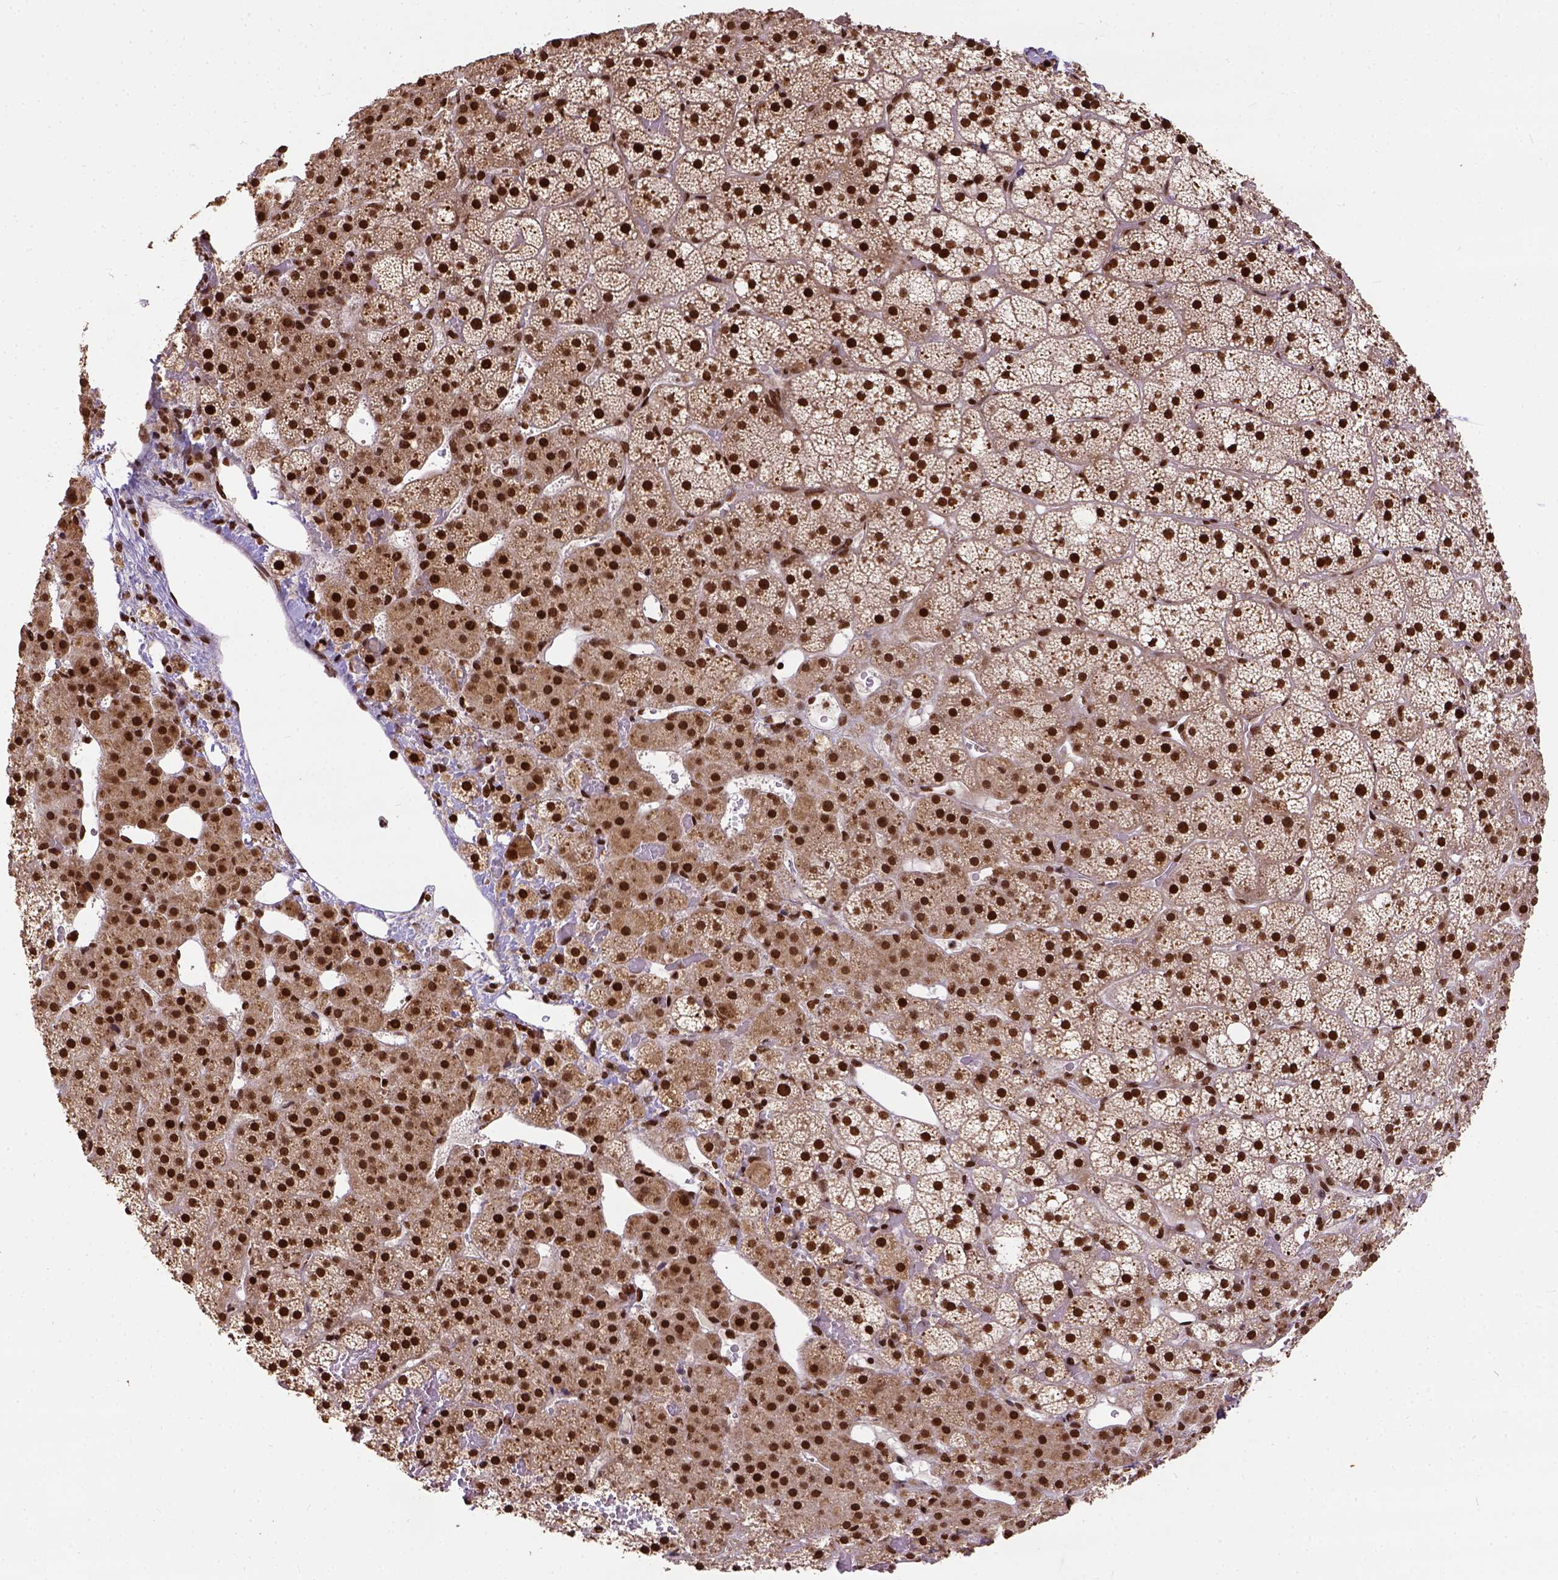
{"staining": {"intensity": "strong", "quantity": ">75%", "location": "nuclear"}, "tissue": "adrenal gland", "cell_type": "Glandular cells", "image_type": "normal", "snomed": [{"axis": "morphology", "description": "Normal tissue, NOS"}, {"axis": "topography", "description": "Adrenal gland"}], "caption": "Benign adrenal gland demonstrates strong nuclear expression in about >75% of glandular cells, visualized by immunohistochemistry. (DAB (3,3'-diaminobenzidine) IHC, brown staining for protein, blue staining for nuclei).", "gene": "NACC1", "patient": {"sex": "male", "age": 53}}